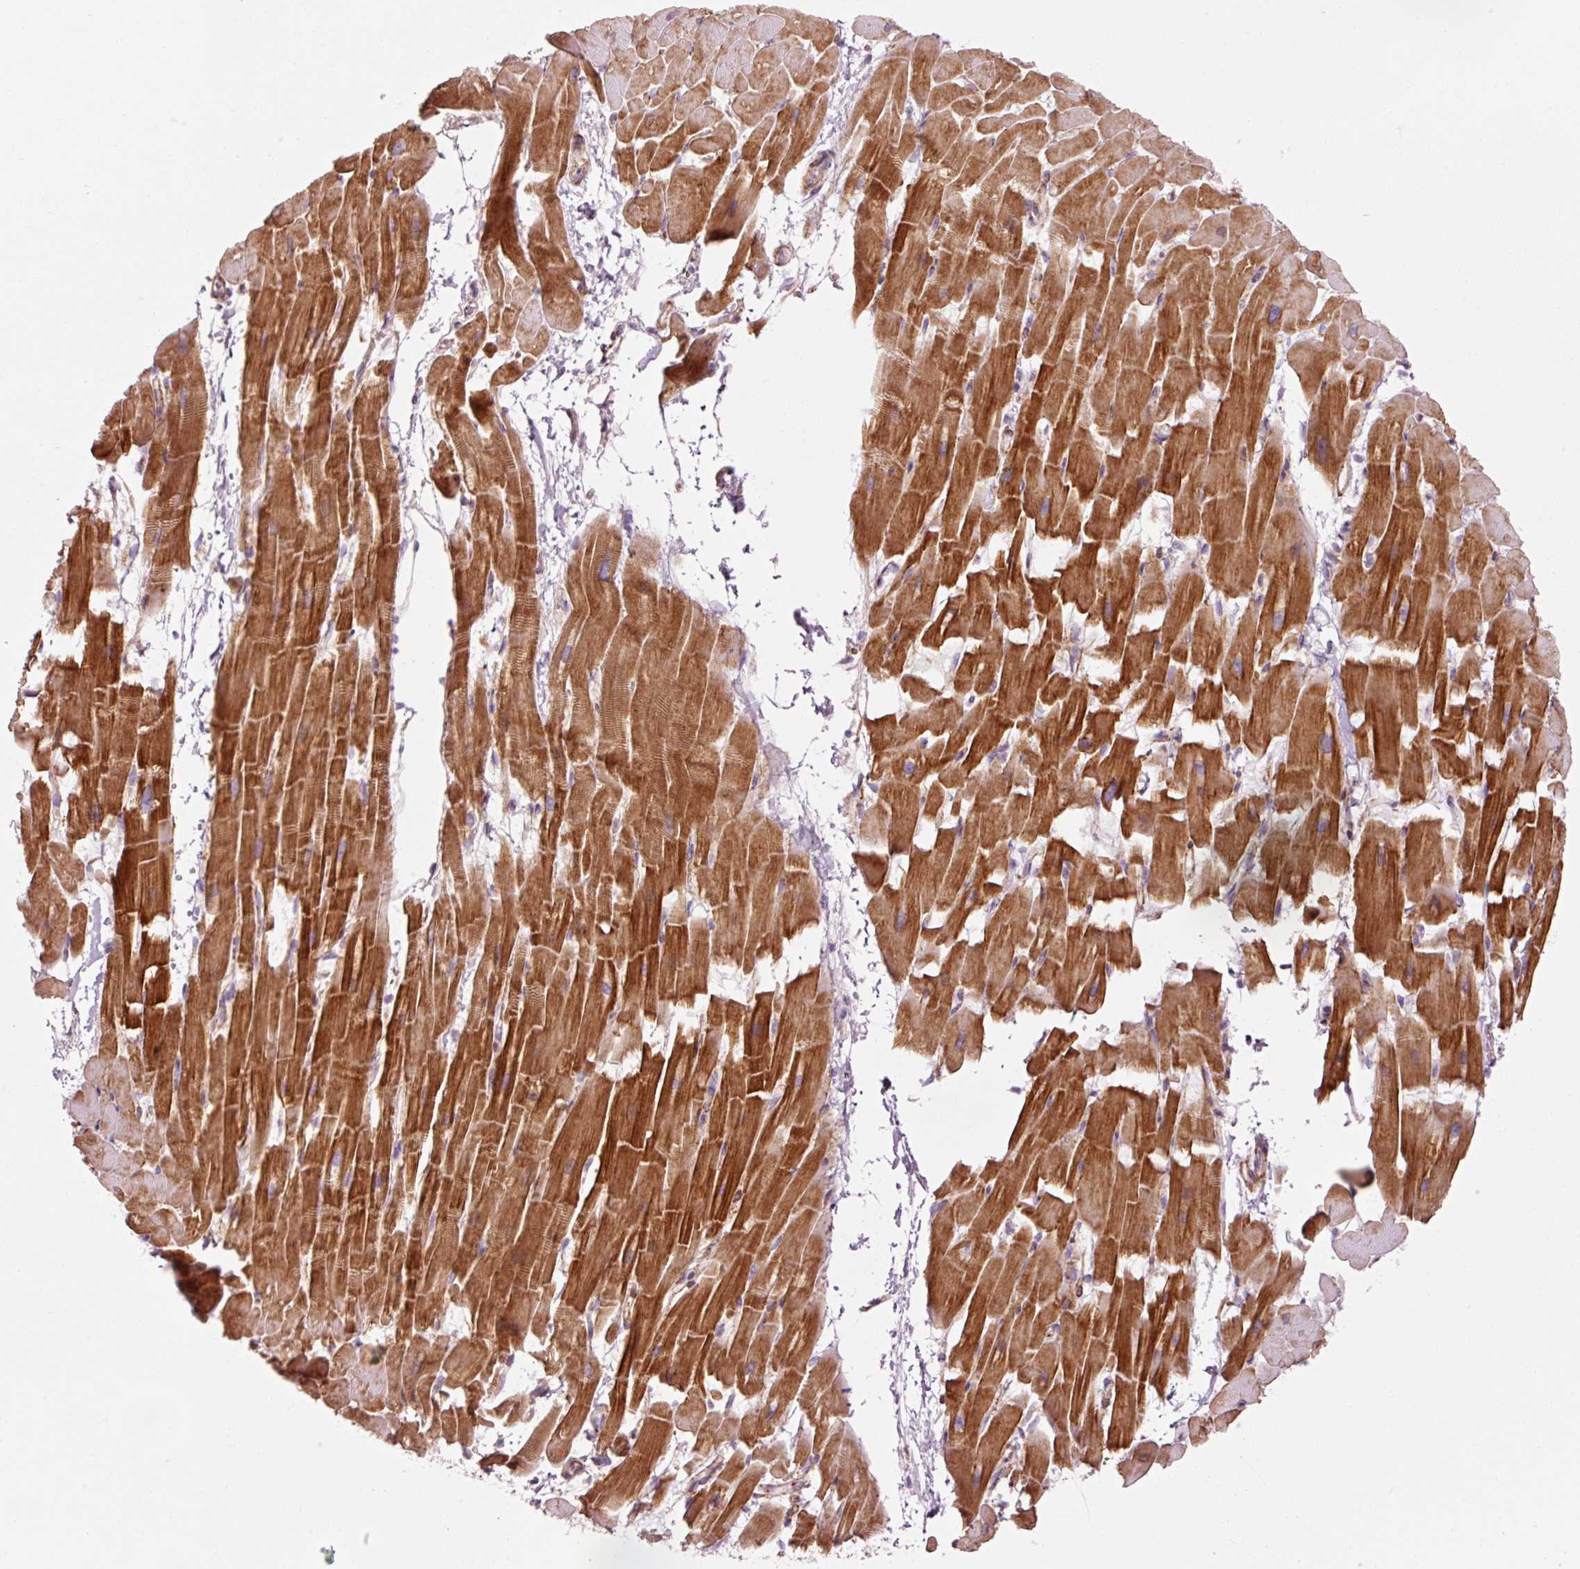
{"staining": {"intensity": "strong", "quantity": ">75%", "location": "cytoplasmic/membranous"}, "tissue": "heart muscle", "cell_type": "Cardiomyocytes", "image_type": "normal", "snomed": [{"axis": "morphology", "description": "Normal tissue, NOS"}, {"axis": "topography", "description": "Heart"}], "caption": "Protein analysis of unremarkable heart muscle shows strong cytoplasmic/membranous expression in approximately >75% of cardiomyocytes. The staining is performed using DAB (3,3'-diaminobenzidine) brown chromogen to label protein expression. The nuclei are counter-stained blue using hematoxylin.", "gene": "ANKRD20A1", "patient": {"sex": "male", "age": 37}}